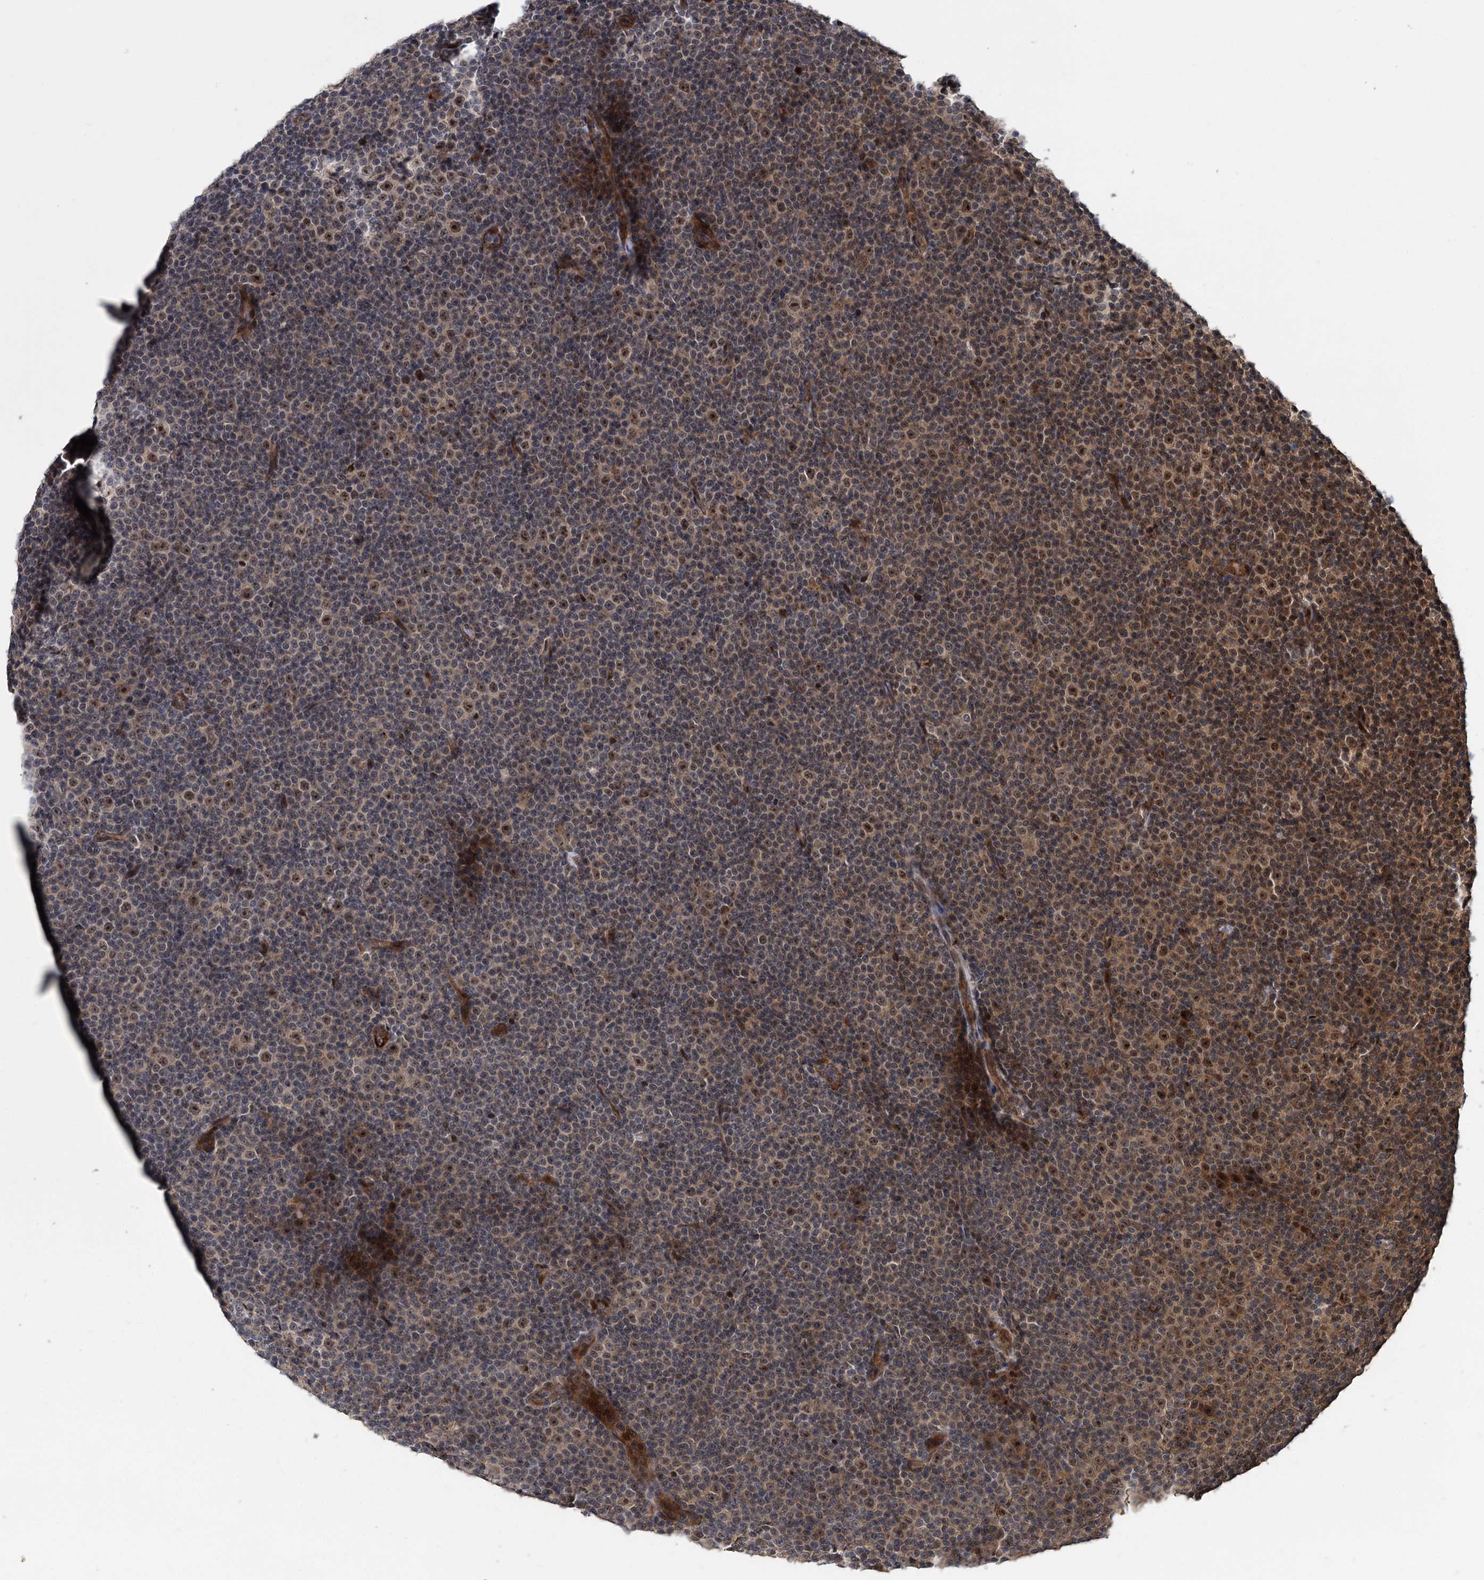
{"staining": {"intensity": "weak", "quantity": "25%-75%", "location": "cytoplasmic/membranous,nuclear"}, "tissue": "lymphoma", "cell_type": "Tumor cells", "image_type": "cancer", "snomed": [{"axis": "morphology", "description": "Malignant lymphoma, non-Hodgkin's type, Low grade"}, {"axis": "topography", "description": "Lymph node"}], "caption": "Immunohistochemistry (IHC) staining of lymphoma, which shows low levels of weak cytoplasmic/membranous and nuclear positivity in approximately 25%-75% of tumor cells indicating weak cytoplasmic/membranous and nuclear protein expression. The staining was performed using DAB (brown) for protein detection and nuclei were counterstained in hematoxylin (blue).", "gene": "KANSL2", "patient": {"sex": "female", "age": 67}}